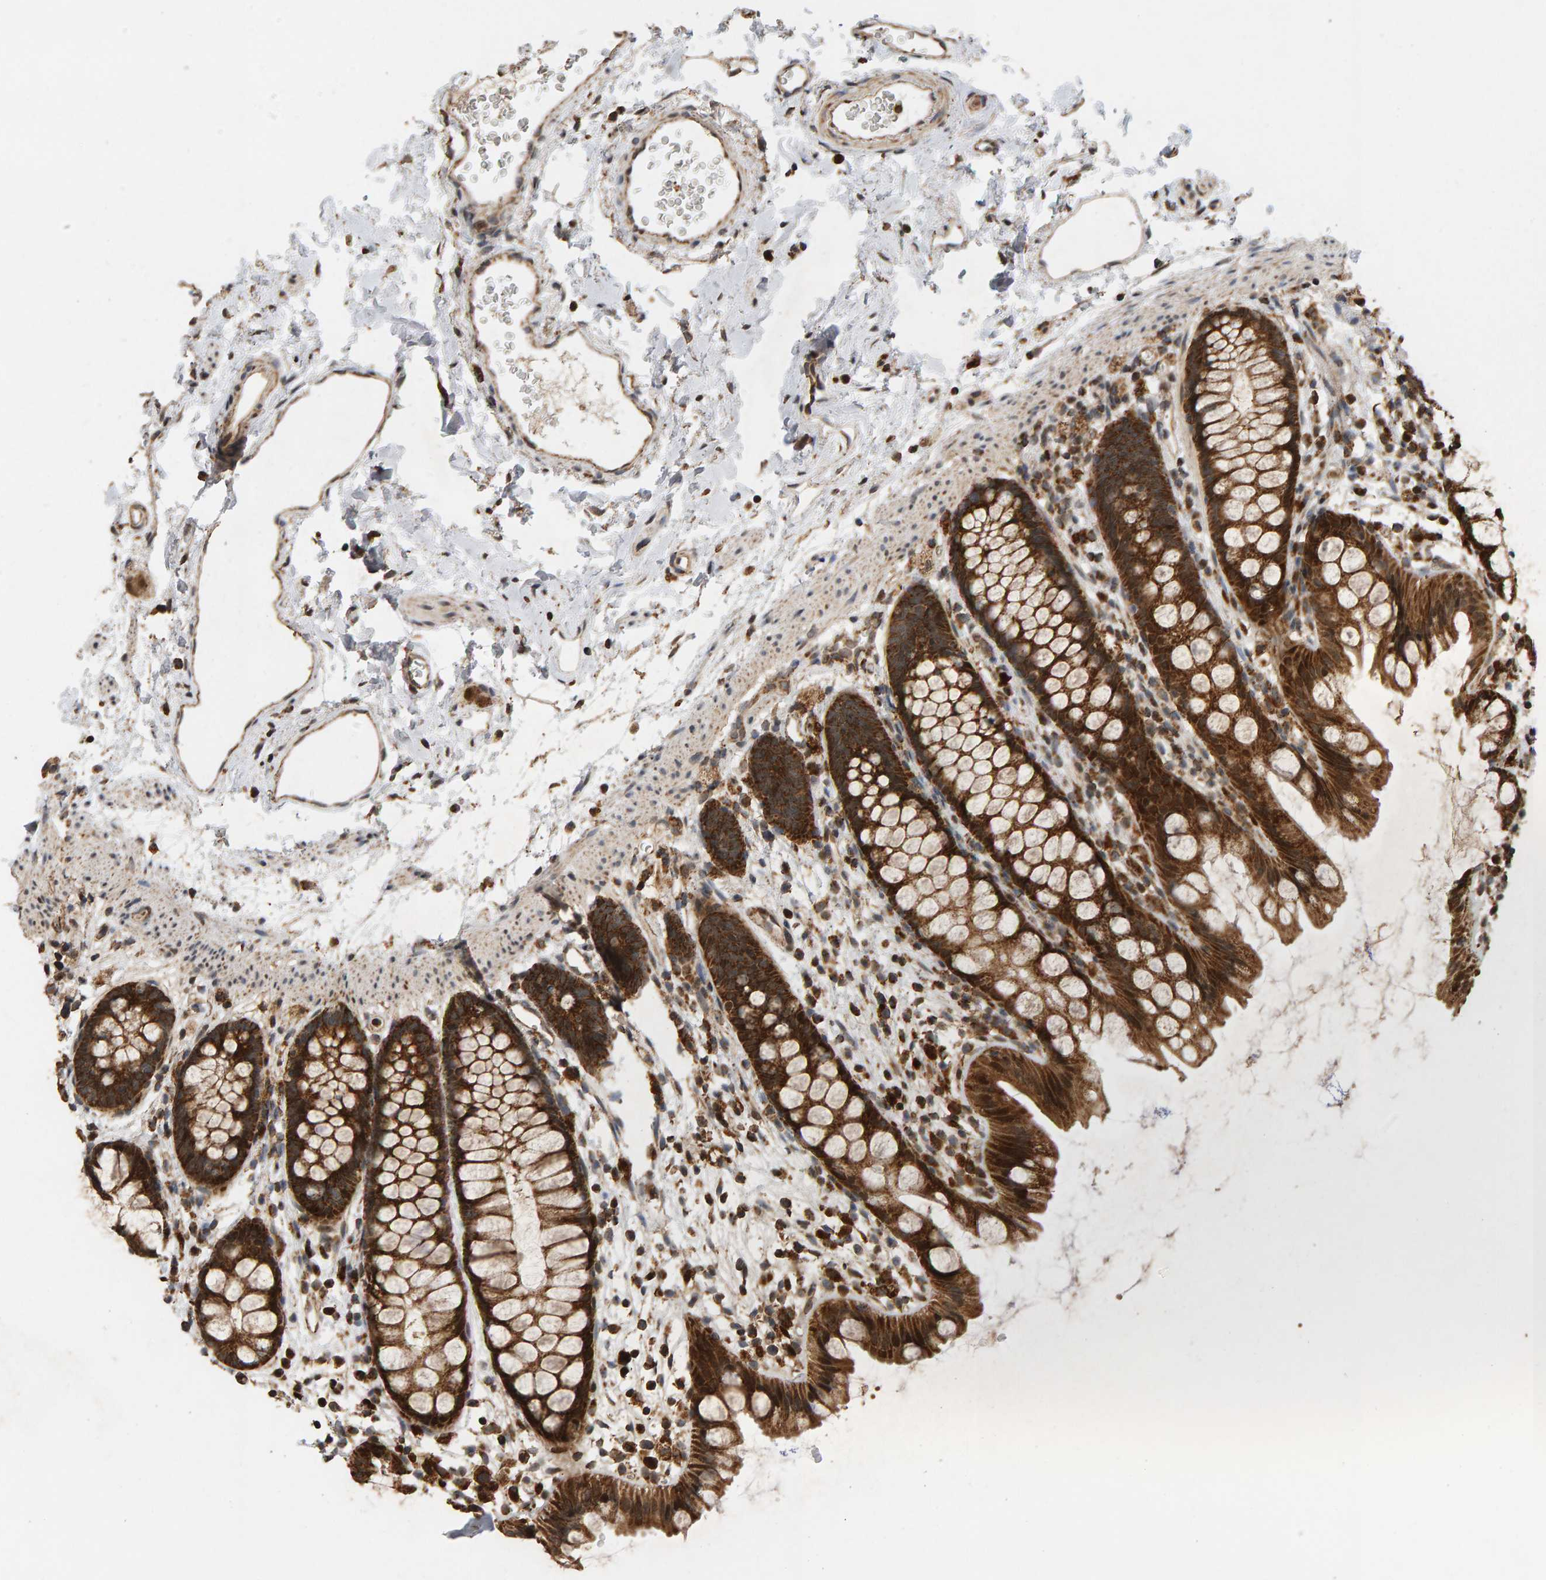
{"staining": {"intensity": "strong", "quantity": ">75%", "location": "cytoplasmic/membranous,nuclear"}, "tissue": "rectum", "cell_type": "Glandular cells", "image_type": "normal", "snomed": [{"axis": "morphology", "description": "Normal tissue, NOS"}, {"axis": "topography", "description": "Rectum"}], "caption": "Immunohistochemical staining of normal human rectum demonstrates high levels of strong cytoplasmic/membranous,nuclear expression in about >75% of glandular cells.", "gene": "GSTK1", "patient": {"sex": "female", "age": 65}}